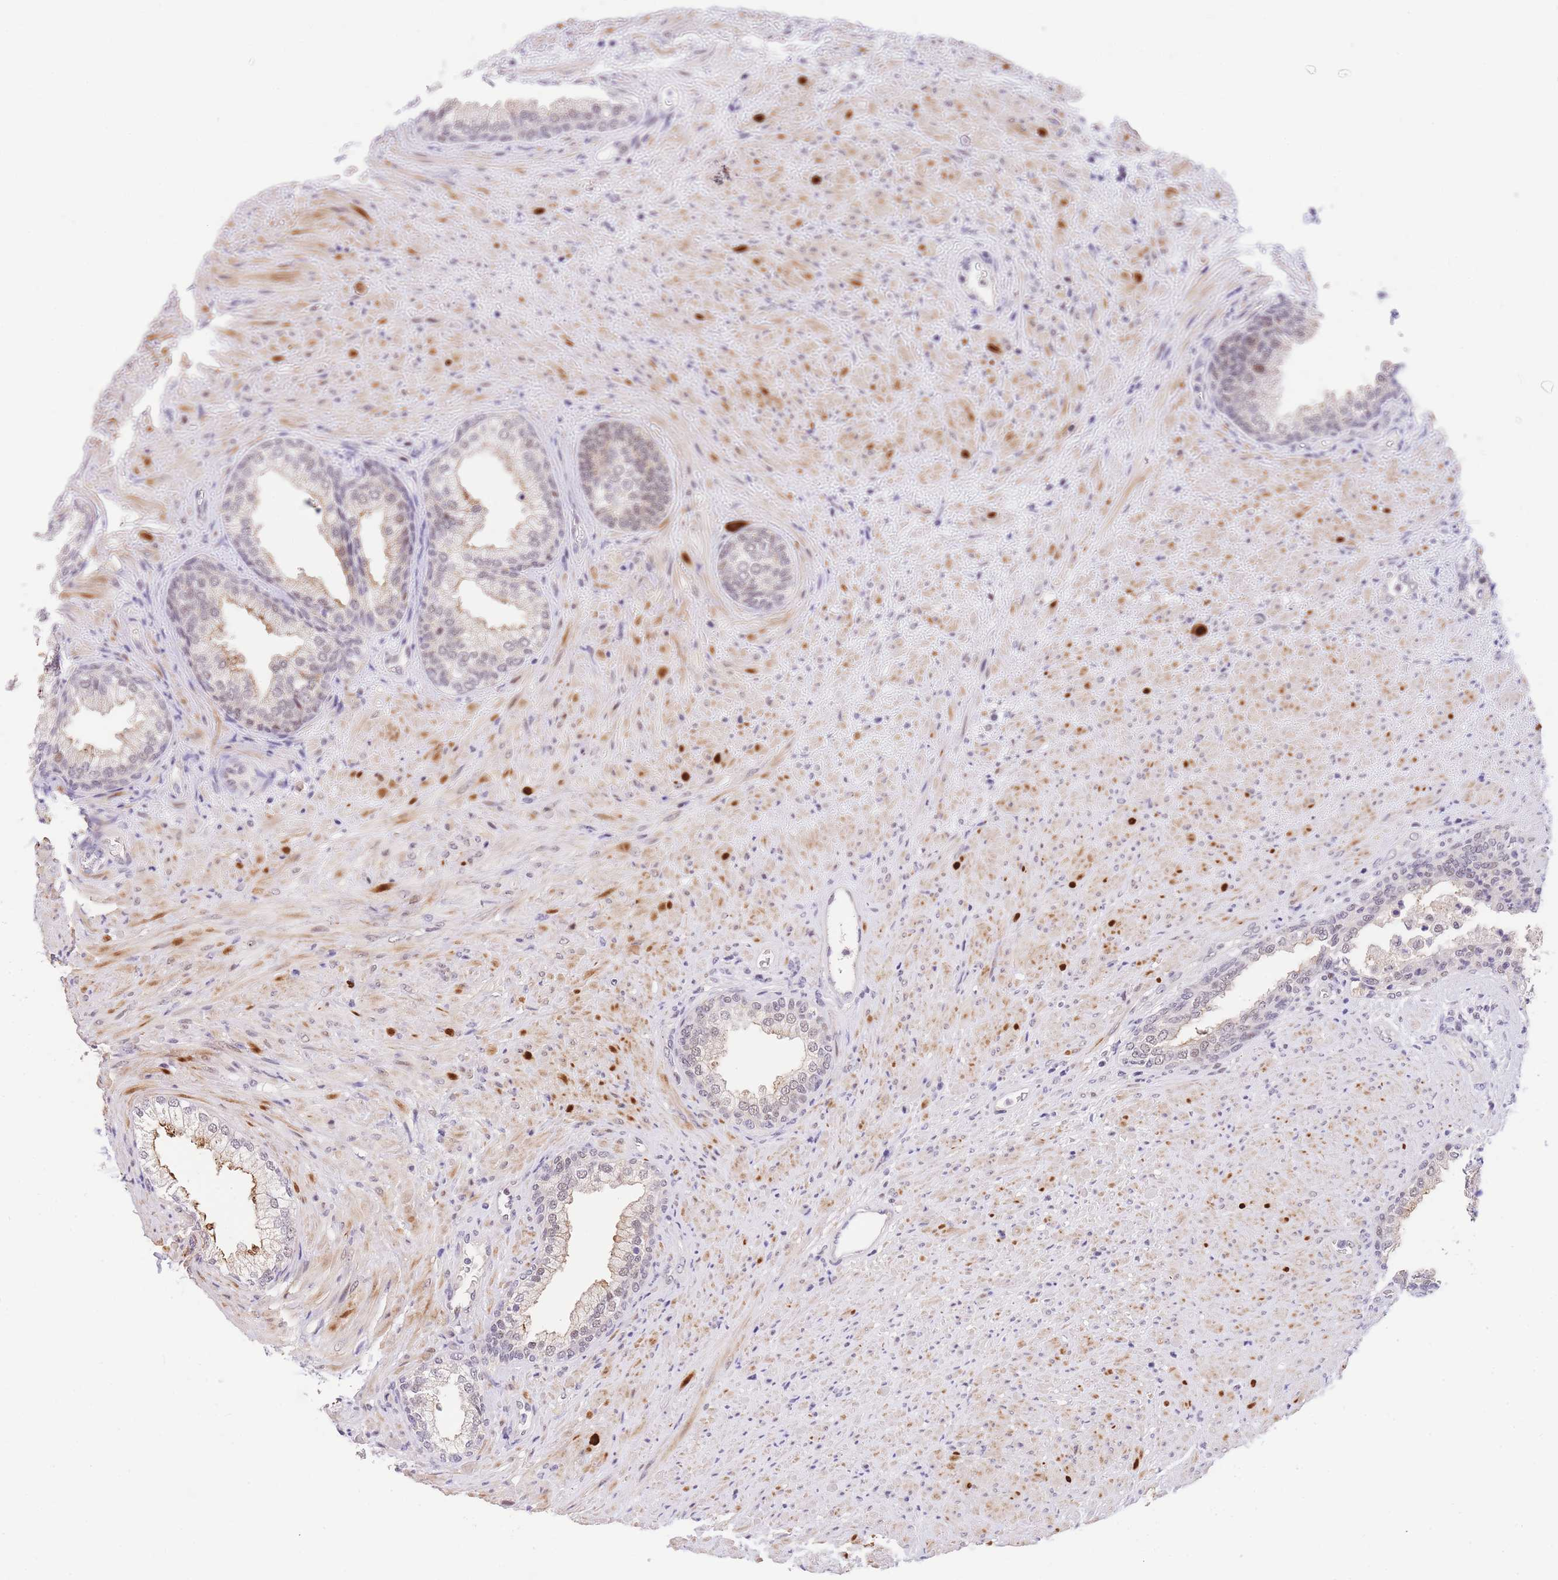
{"staining": {"intensity": "moderate", "quantity": "<25%", "location": "cytoplasmic/membranous,nuclear"}, "tissue": "prostate", "cell_type": "Glandular cells", "image_type": "normal", "snomed": [{"axis": "morphology", "description": "Normal tissue, NOS"}, {"axis": "topography", "description": "Prostate"}], "caption": "A low amount of moderate cytoplasmic/membranous,nuclear staining is seen in approximately <25% of glandular cells in unremarkable prostate.", "gene": "SLC35F2", "patient": {"sex": "male", "age": 76}}